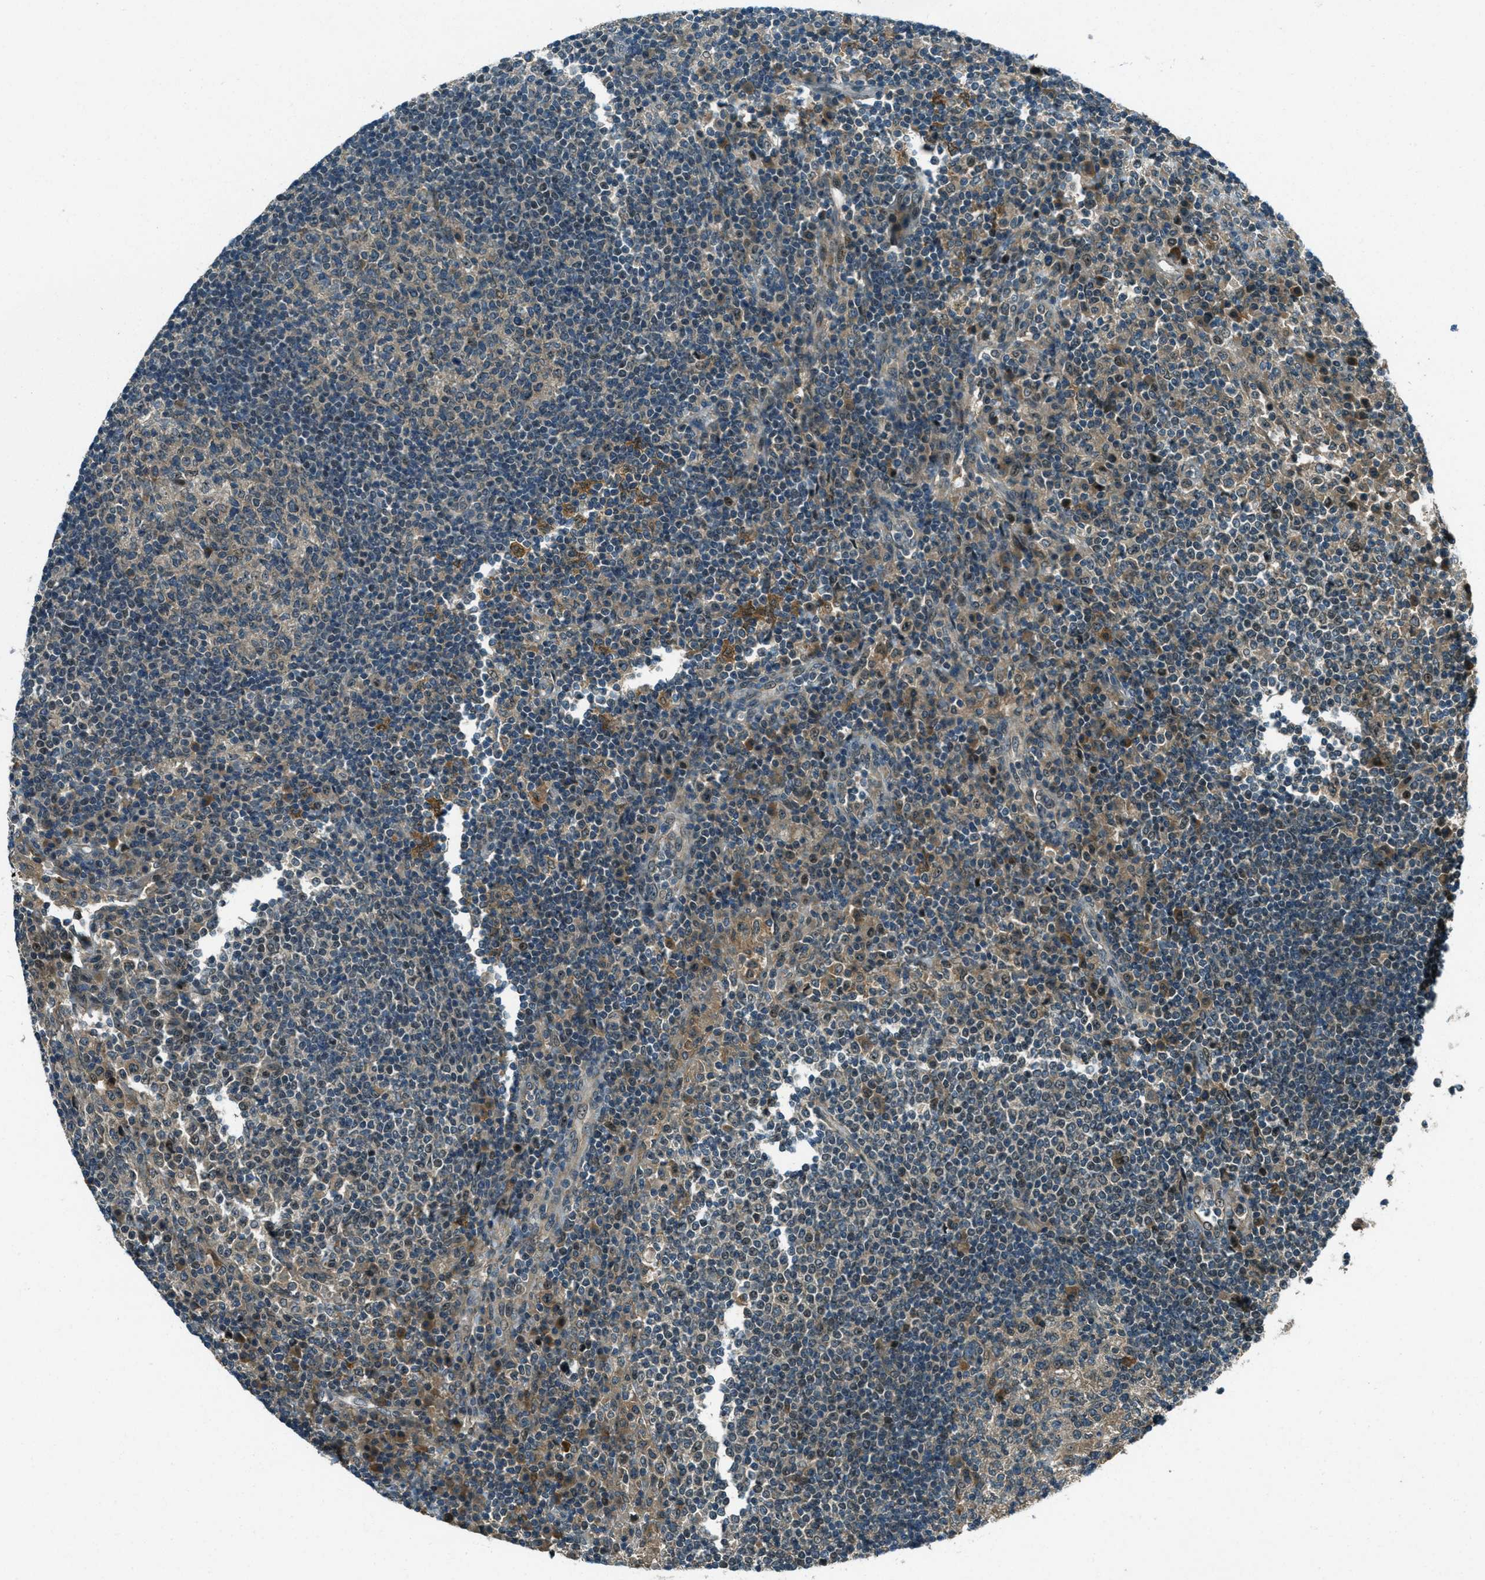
{"staining": {"intensity": "weak", "quantity": "<25%", "location": "cytoplasmic/membranous,nuclear"}, "tissue": "lymph node", "cell_type": "Germinal center cells", "image_type": "normal", "snomed": [{"axis": "morphology", "description": "Normal tissue, NOS"}, {"axis": "topography", "description": "Lymph node"}], "caption": "Germinal center cells are negative for brown protein staining in benign lymph node. (DAB (3,3'-diaminobenzidine) immunohistochemistry with hematoxylin counter stain).", "gene": "STK11", "patient": {"sex": "female", "age": 53}}